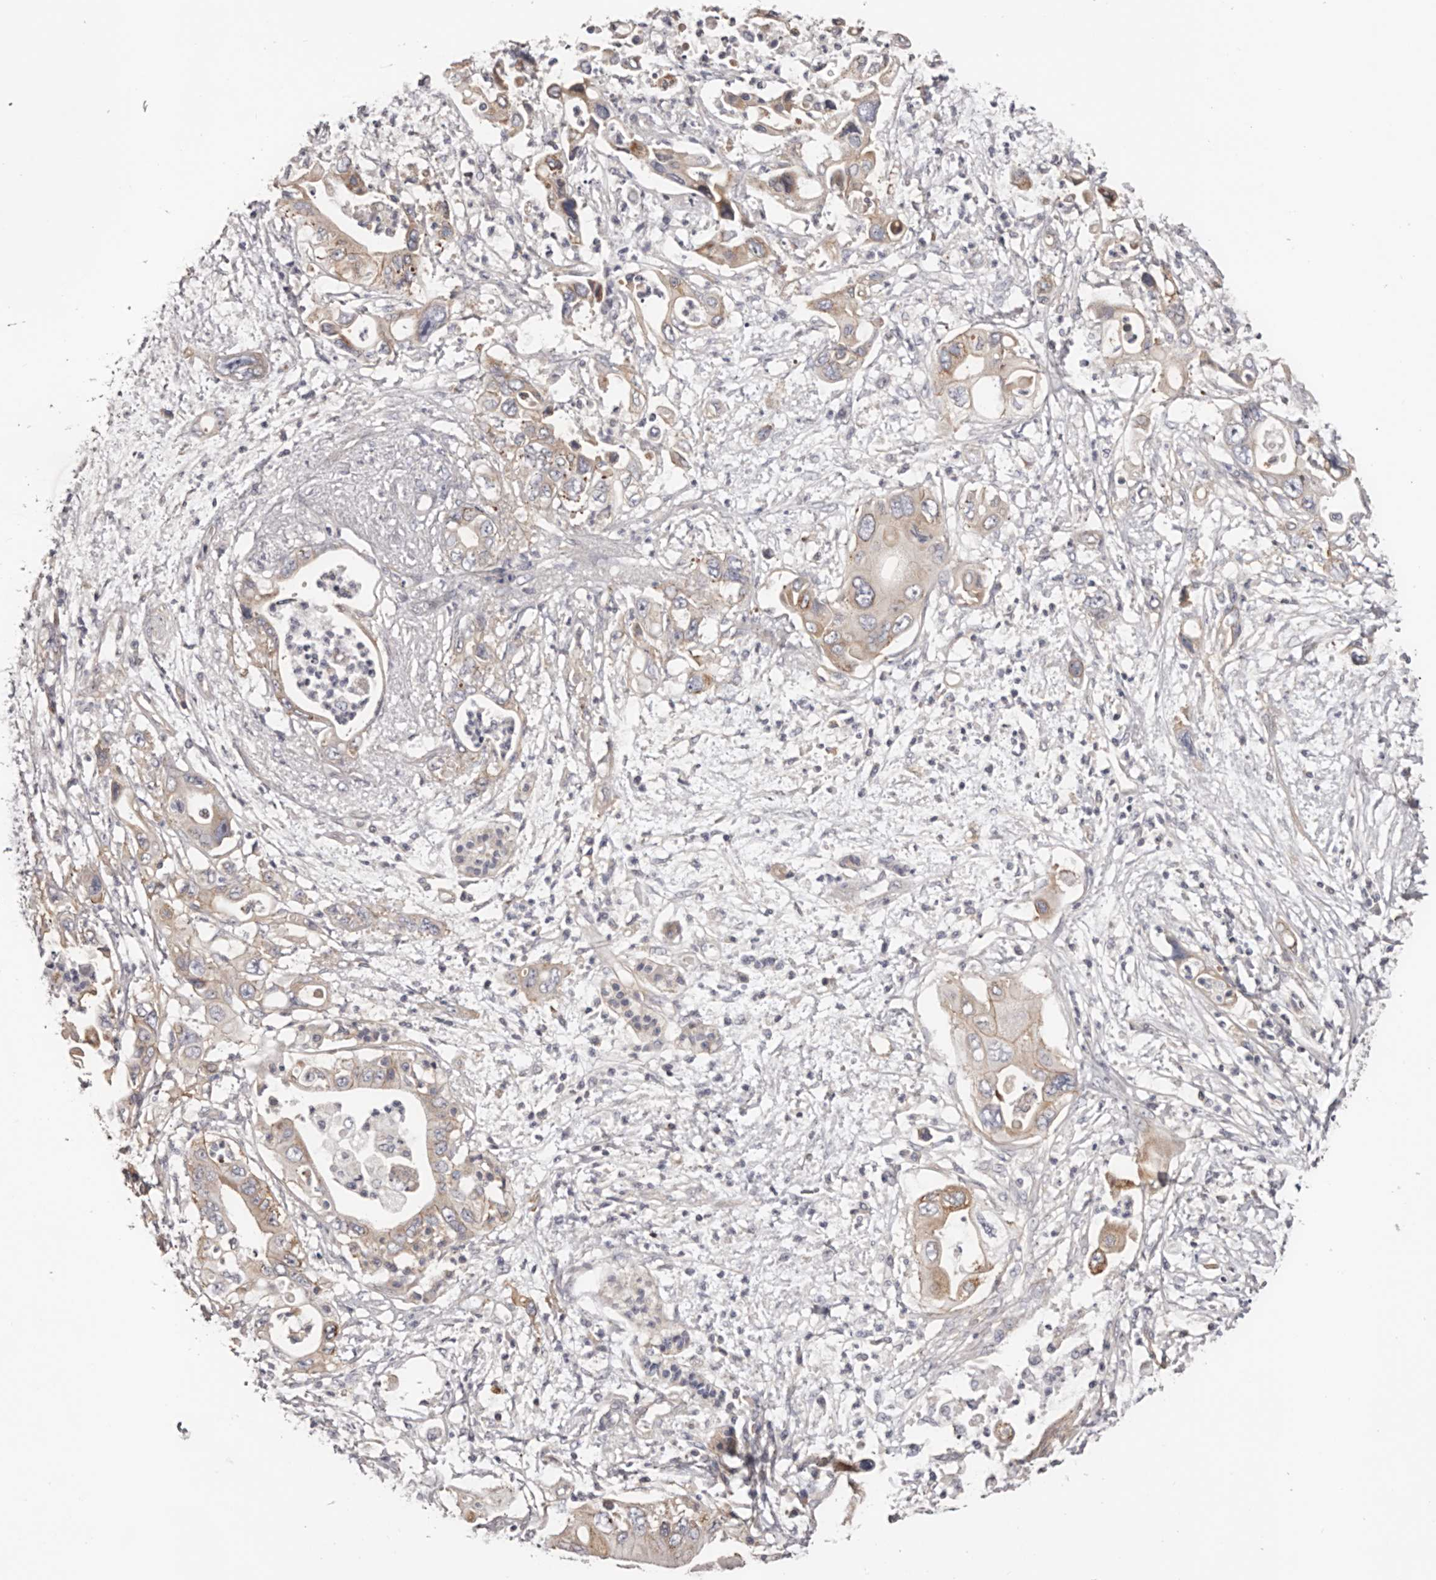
{"staining": {"intensity": "weak", "quantity": "25%-75%", "location": "cytoplasmic/membranous"}, "tissue": "pancreatic cancer", "cell_type": "Tumor cells", "image_type": "cancer", "snomed": [{"axis": "morphology", "description": "Adenocarcinoma, NOS"}, {"axis": "topography", "description": "Pancreas"}], "caption": "Pancreatic cancer stained for a protein (brown) exhibits weak cytoplasmic/membranous positive staining in about 25%-75% of tumor cells.", "gene": "DMRT2", "patient": {"sex": "male", "age": 66}}